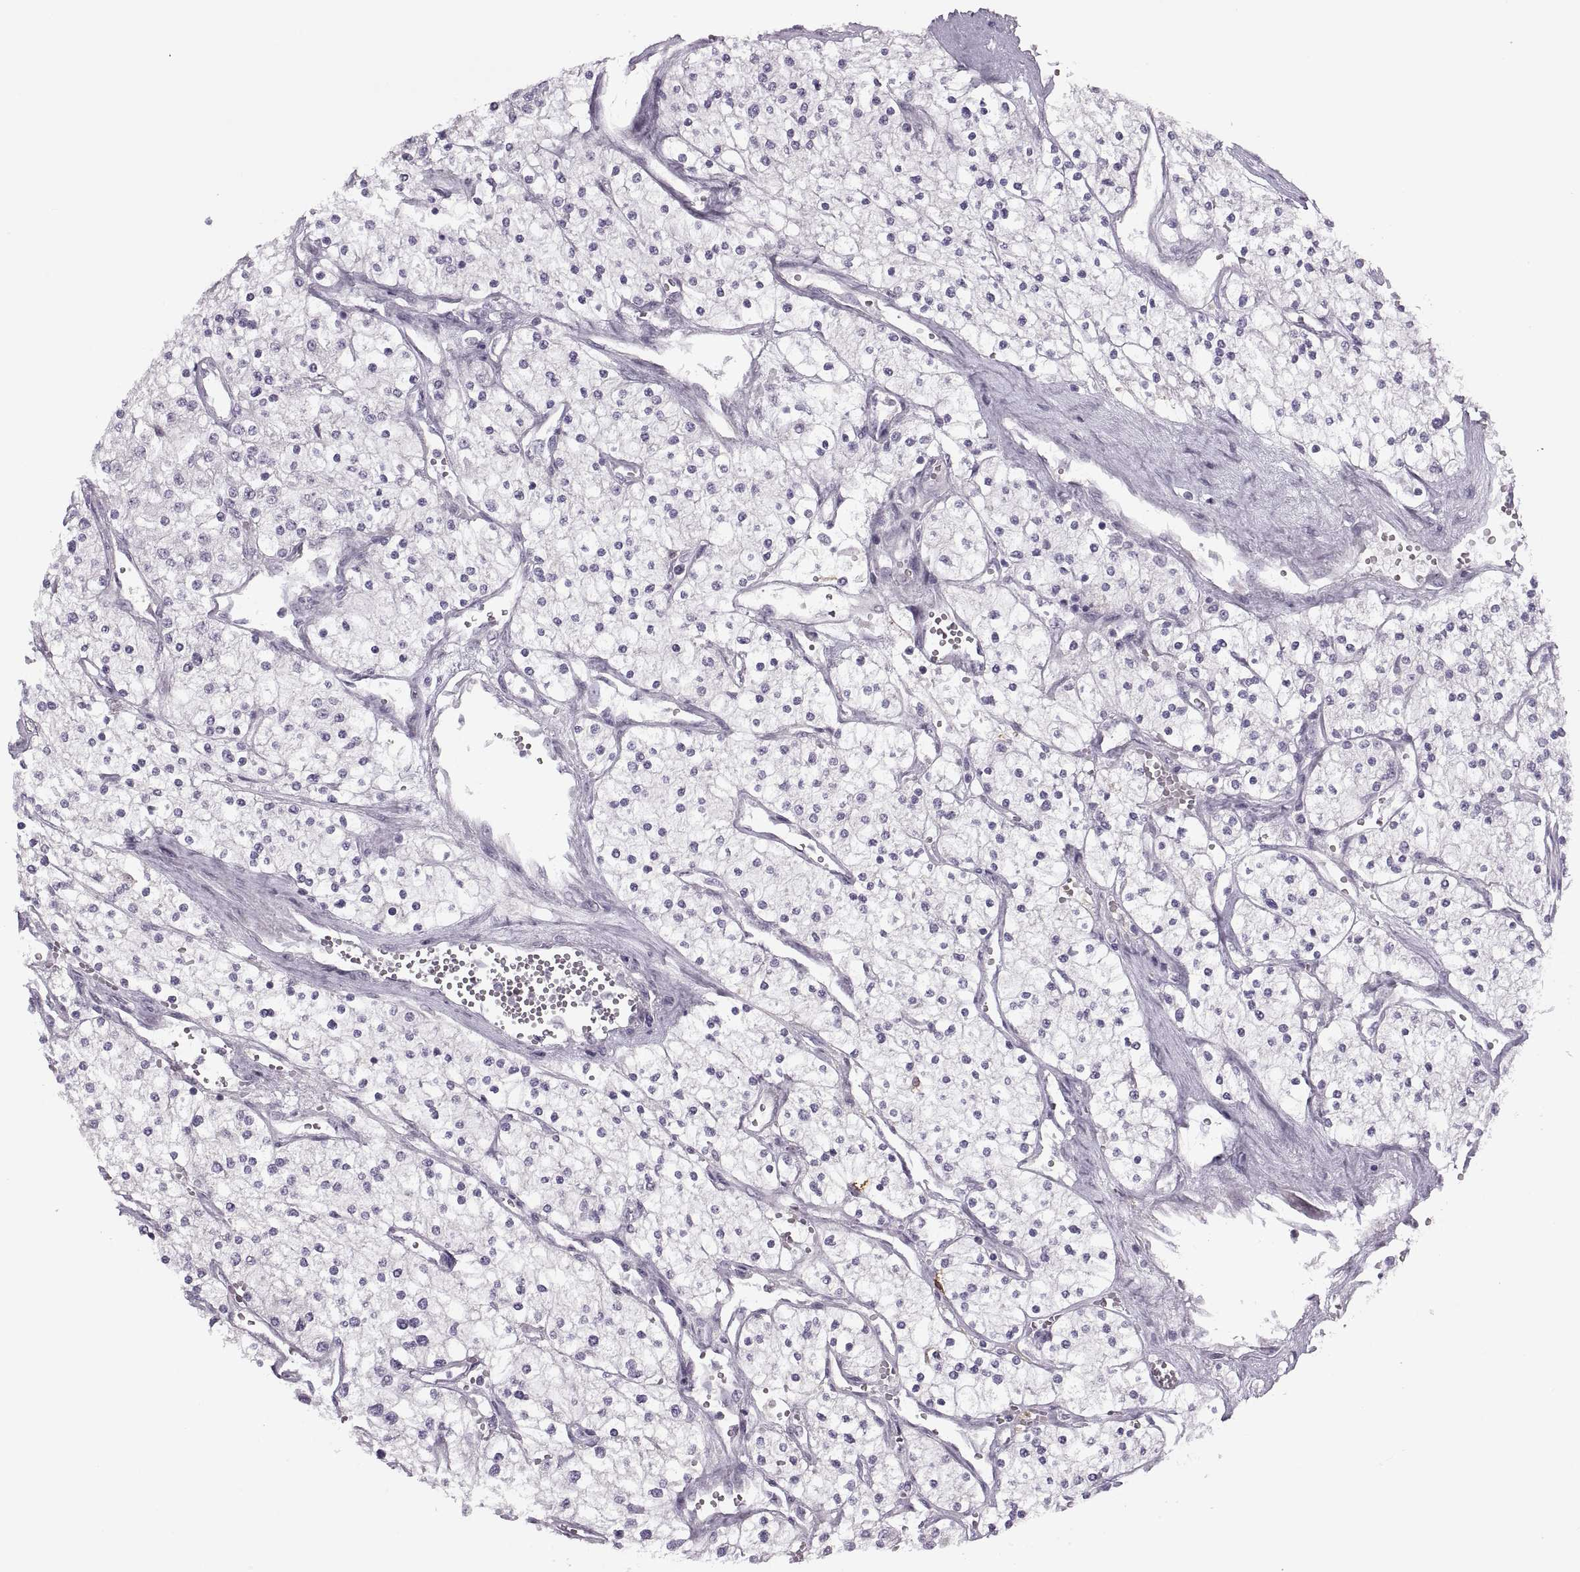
{"staining": {"intensity": "negative", "quantity": "none", "location": "none"}, "tissue": "renal cancer", "cell_type": "Tumor cells", "image_type": "cancer", "snomed": [{"axis": "morphology", "description": "Adenocarcinoma, NOS"}, {"axis": "topography", "description": "Kidney"}], "caption": "Immunohistochemistry (IHC) photomicrograph of human renal cancer (adenocarcinoma) stained for a protein (brown), which demonstrates no expression in tumor cells.", "gene": "H2AP", "patient": {"sex": "male", "age": 80}}